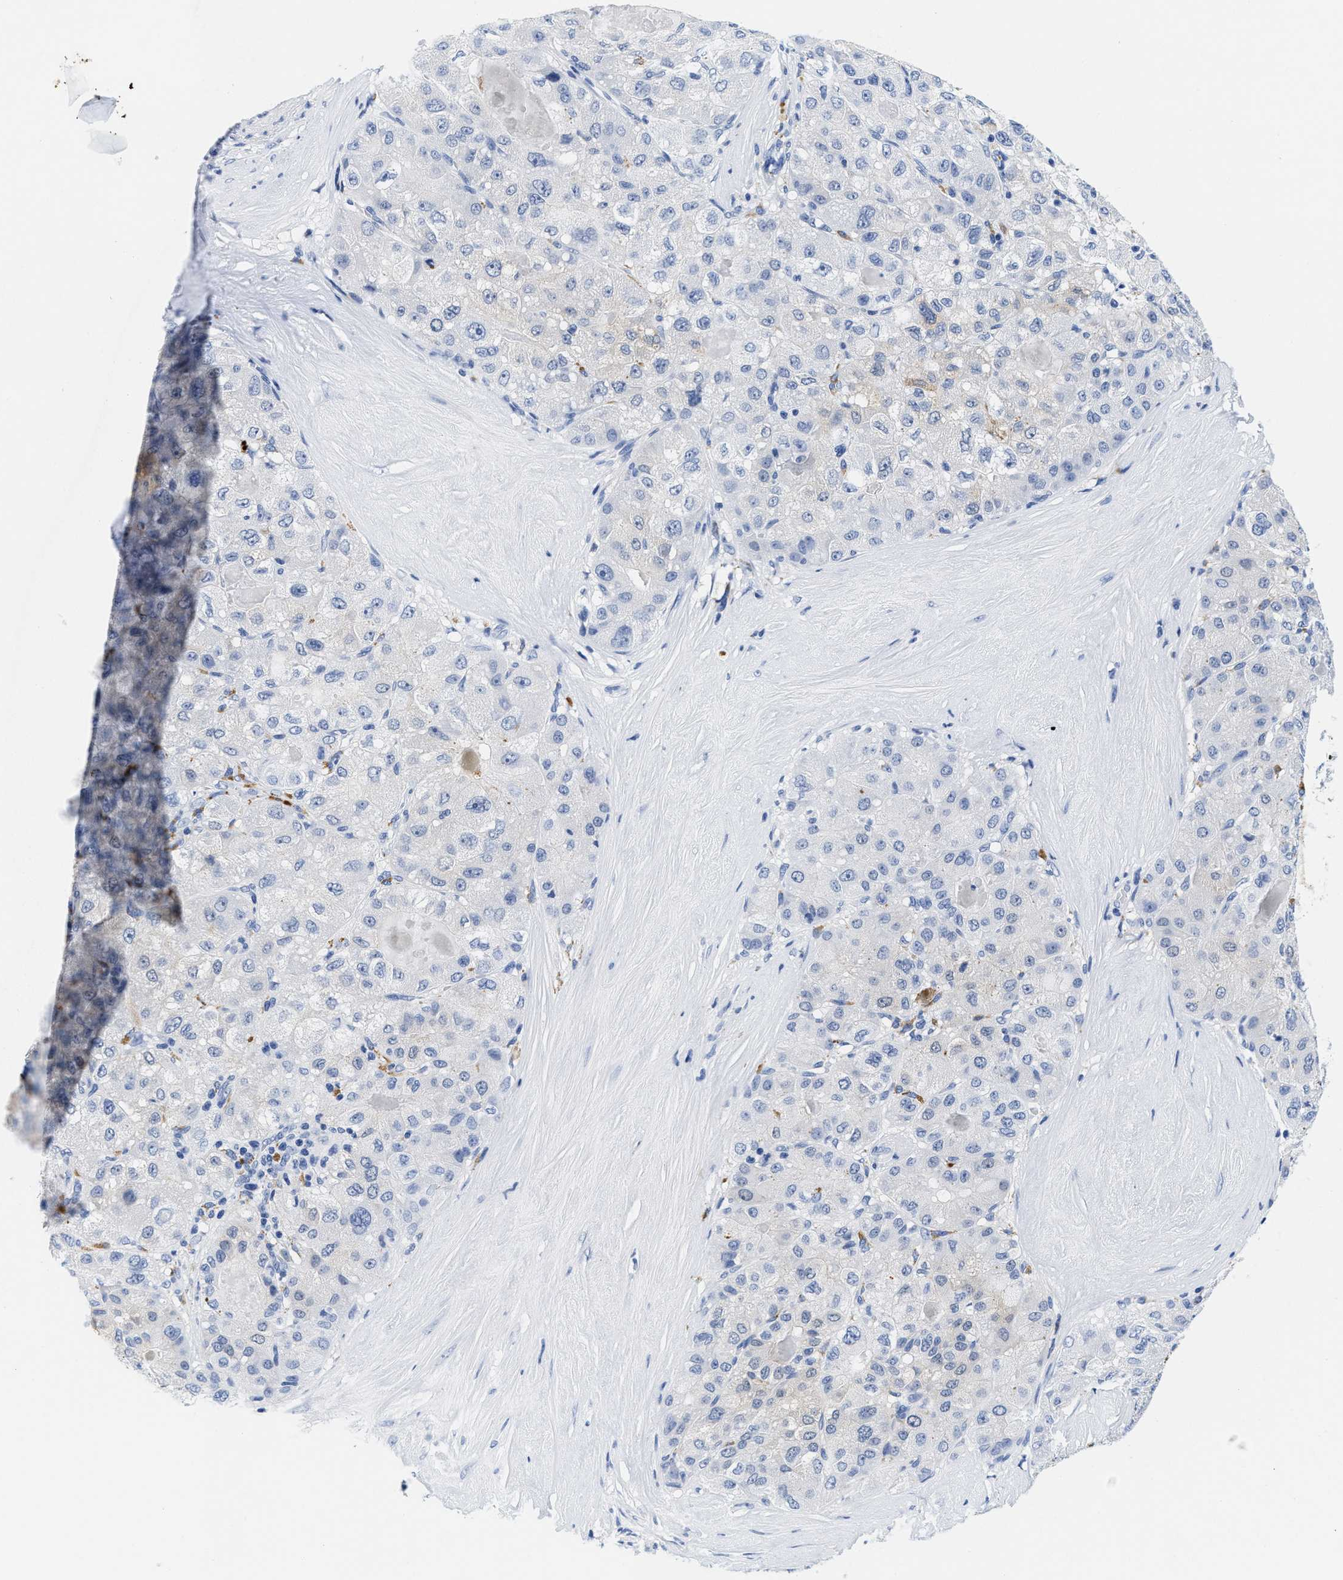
{"staining": {"intensity": "negative", "quantity": "none", "location": "none"}, "tissue": "liver cancer", "cell_type": "Tumor cells", "image_type": "cancer", "snomed": [{"axis": "morphology", "description": "Carcinoma, Hepatocellular, NOS"}, {"axis": "topography", "description": "Liver"}], "caption": "Micrograph shows no protein staining in tumor cells of liver cancer tissue.", "gene": "TTC3", "patient": {"sex": "male", "age": 80}}